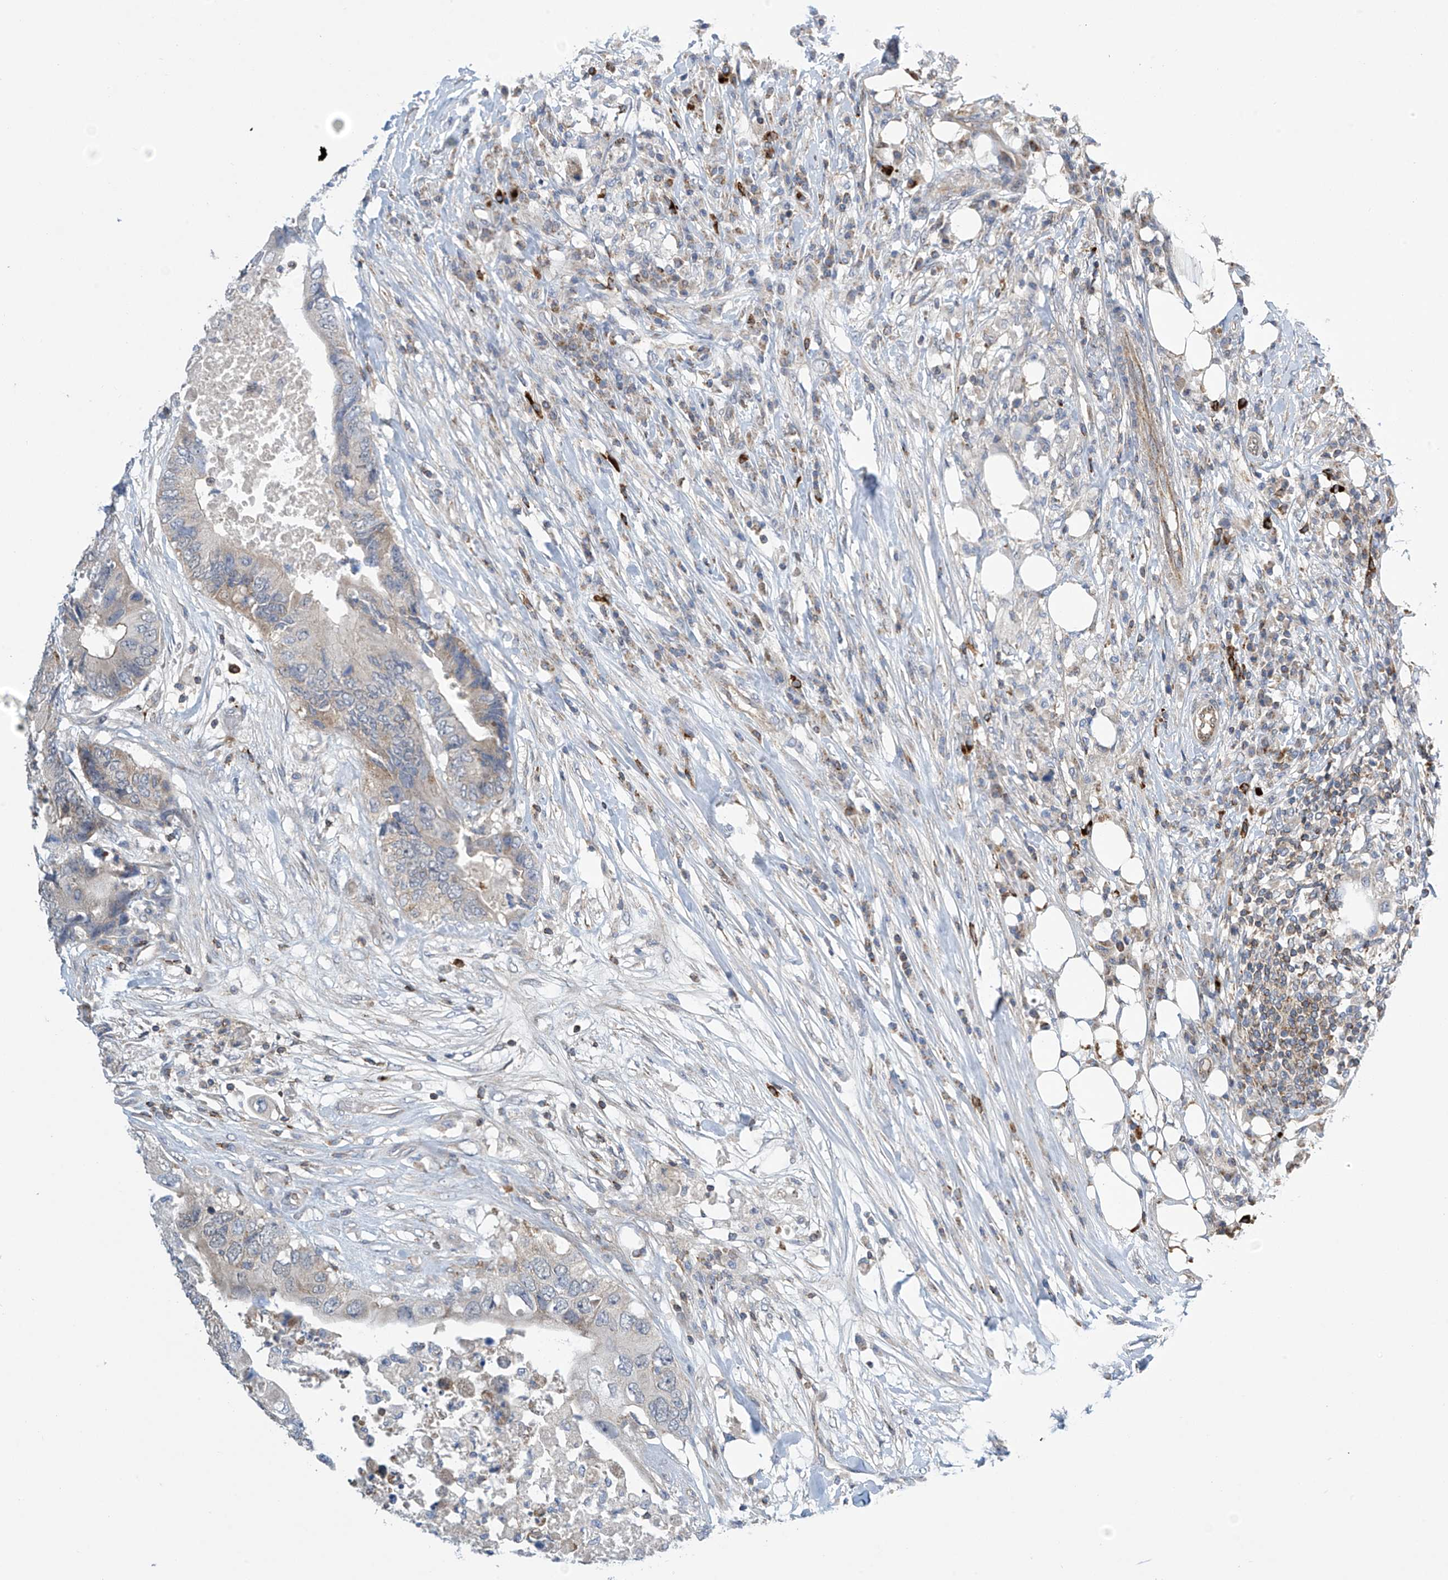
{"staining": {"intensity": "negative", "quantity": "none", "location": "none"}, "tissue": "colorectal cancer", "cell_type": "Tumor cells", "image_type": "cancer", "snomed": [{"axis": "morphology", "description": "Adenocarcinoma, NOS"}, {"axis": "topography", "description": "Colon"}], "caption": "Immunohistochemistry (IHC) of human colorectal cancer (adenocarcinoma) exhibits no staining in tumor cells. (Stains: DAB immunohistochemistry with hematoxylin counter stain, Microscopy: brightfield microscopy at high magnification).", "gene": "IBA57", "patient": {"sex": "male", "age": 71}}